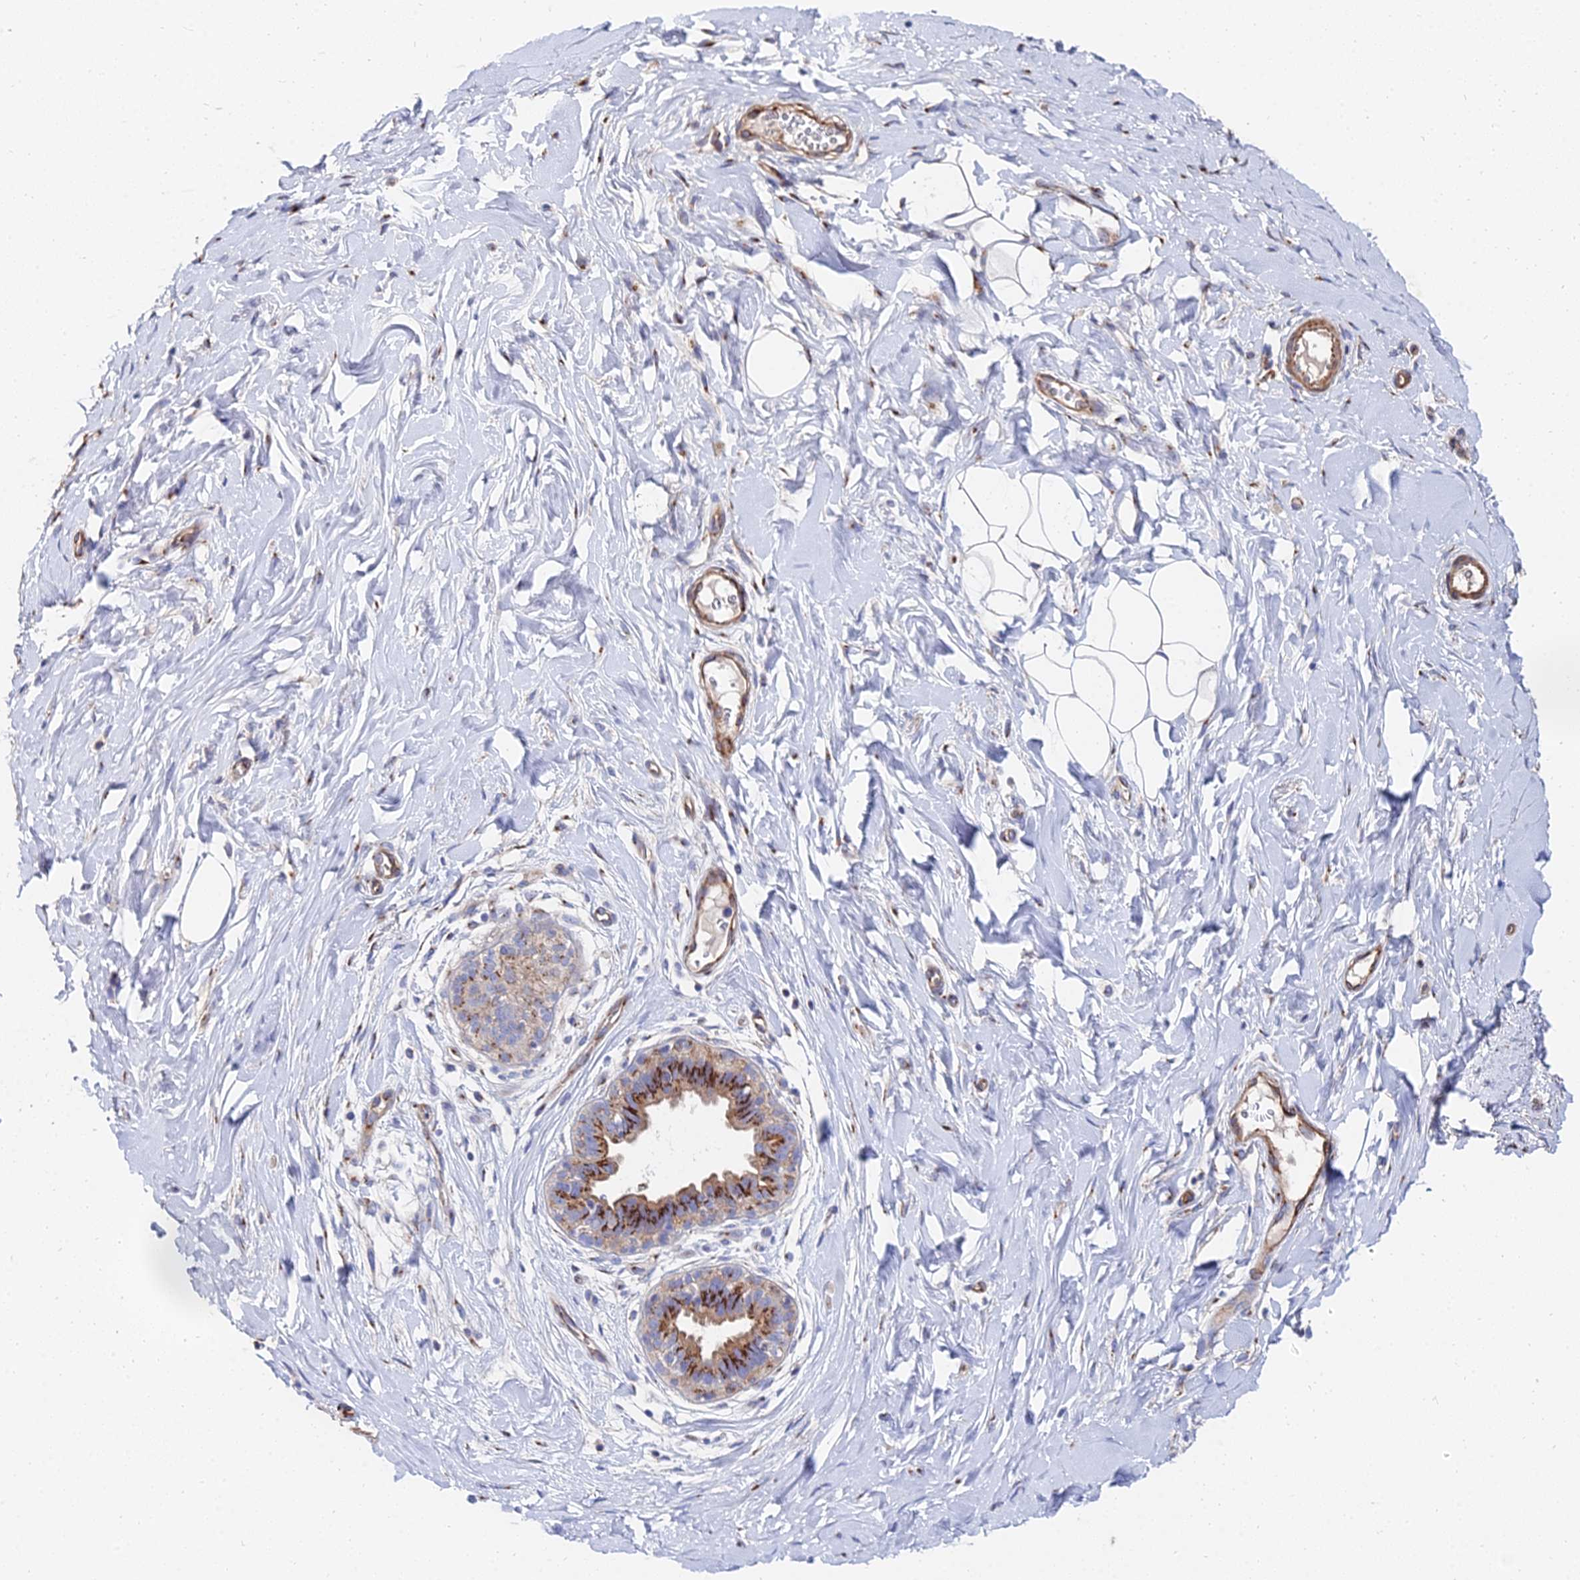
{"staining": {"intensity": "weak", "quantity": ">75%", "location": "cytoplasmic/membranous"}, "tissue": "adipose tissue", "cell_type": "Adipocytes", "image_type": "normal", "snomed": [{"axis": "morphology", "description": "Normal tissue, NOS"}, {"axis": "topography", "description": "Breast"}], "caption": "Immunohistochemistry image of normal adipose tissue: human adipose tissue stained using immunohistochemistry (IHC) displays low levels of weak protein expression localized specifically in the cytoplasmic/membranous of adipocytes, appearing as a cytoplasmic/membranous brown color.", "gene": "BORCS8", "patient": {"sex": "female", "age": 26}}